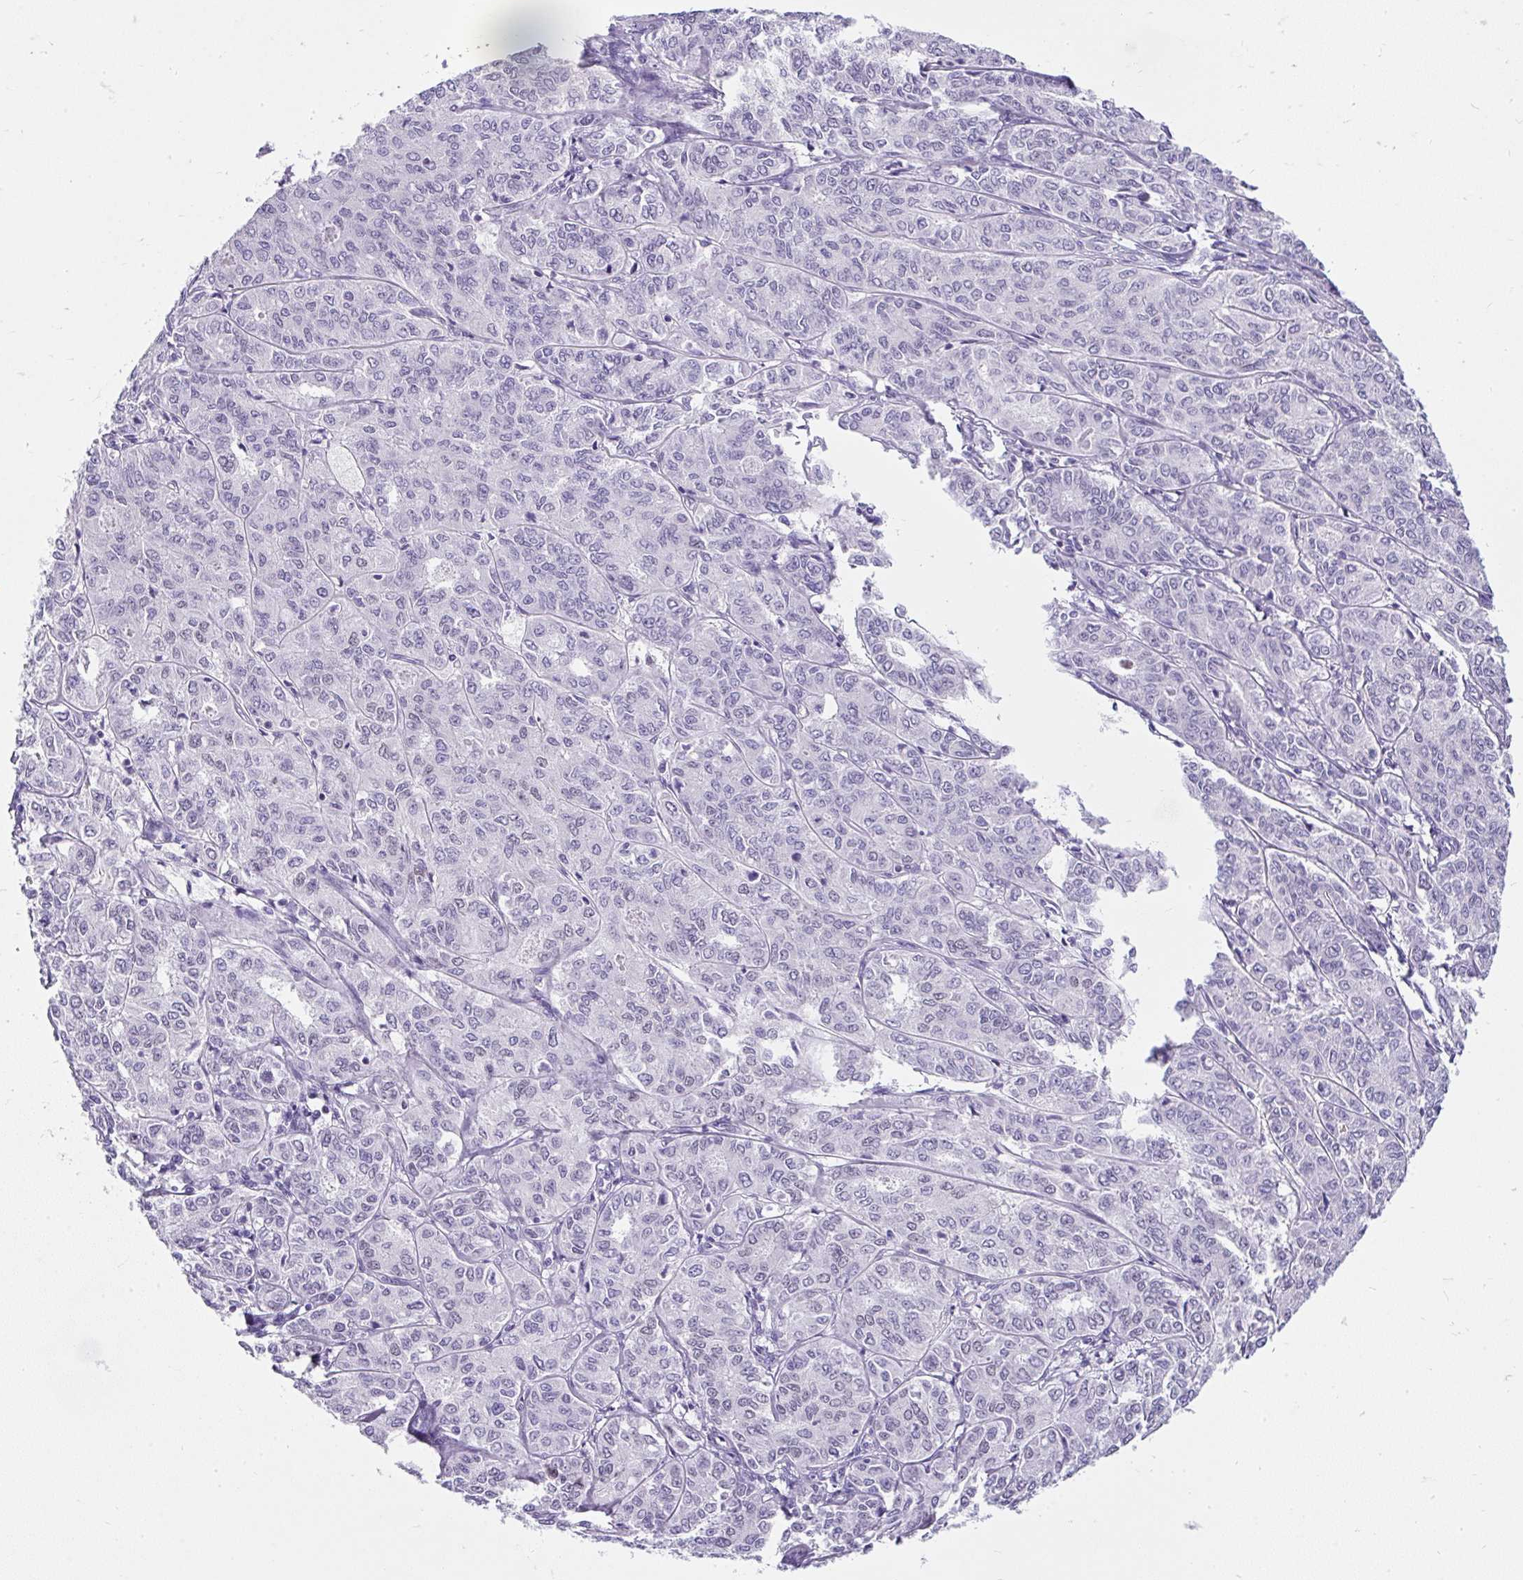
{"staining": {"intensity": "negative", "quantity": "none", "location": "none"}, "tissue": "endometrial cancer", "cell_type": "Tumor cells", "image_type": "cancer", "snomed": [{"axis": "morphology", "description": "Adenocarcinoma, NOS"}, {"axis": "topography", "description": "Endometrium"}], "caption": "Human endometrial cancer stained for a protein using IHC demonstrates no expression in tumor cells.", "gene": "PLCXD2", "patient": {"sex": "female", "age": 61}}